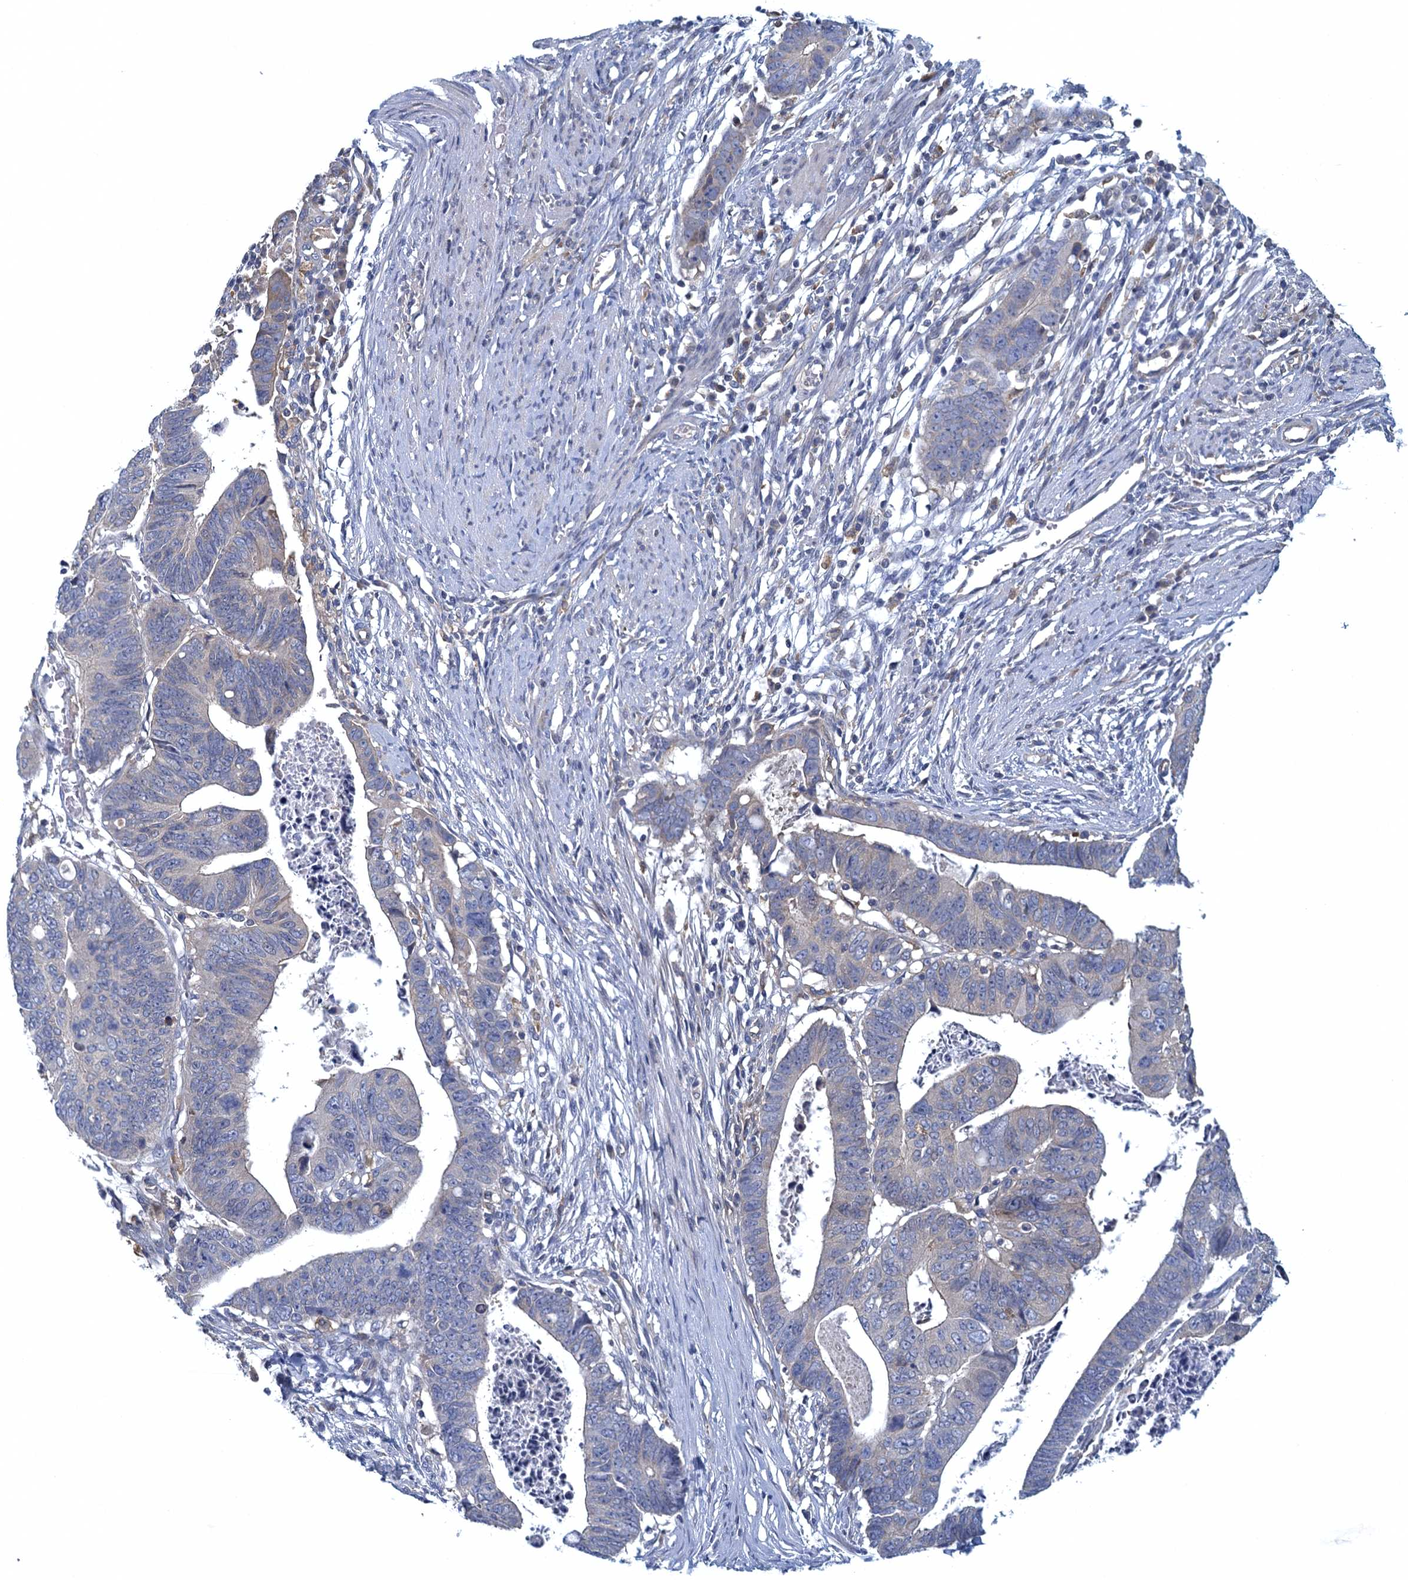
{"staining": {"intensity": "weak", "quantity": "<25%", "location": "cytoplasmic/membranous"}, "tissue": "colorectal cancer", "cell_type": "Tumor cells", "image_type": "cancer", "snomed": [{"axis": "morphology", "description": "Adenocarcinoma, NOS"}, {"axis": "topography", "description": "Rectum"}], "caption": "Immunohistochemistry micrograph of neoplastic tissue: colorectal cancer stained with DAB displays no significant protein positivity in tumor cells. The staining was performed using DAB (3,3'-diaminobenzidine) to visualize the protein expression in brown, while the nuclei were stained in blue with hematoxylin (Magnification: 20x).", "gene": "NCKAP1L", "patient": {"sex": "female", "age": 65}}